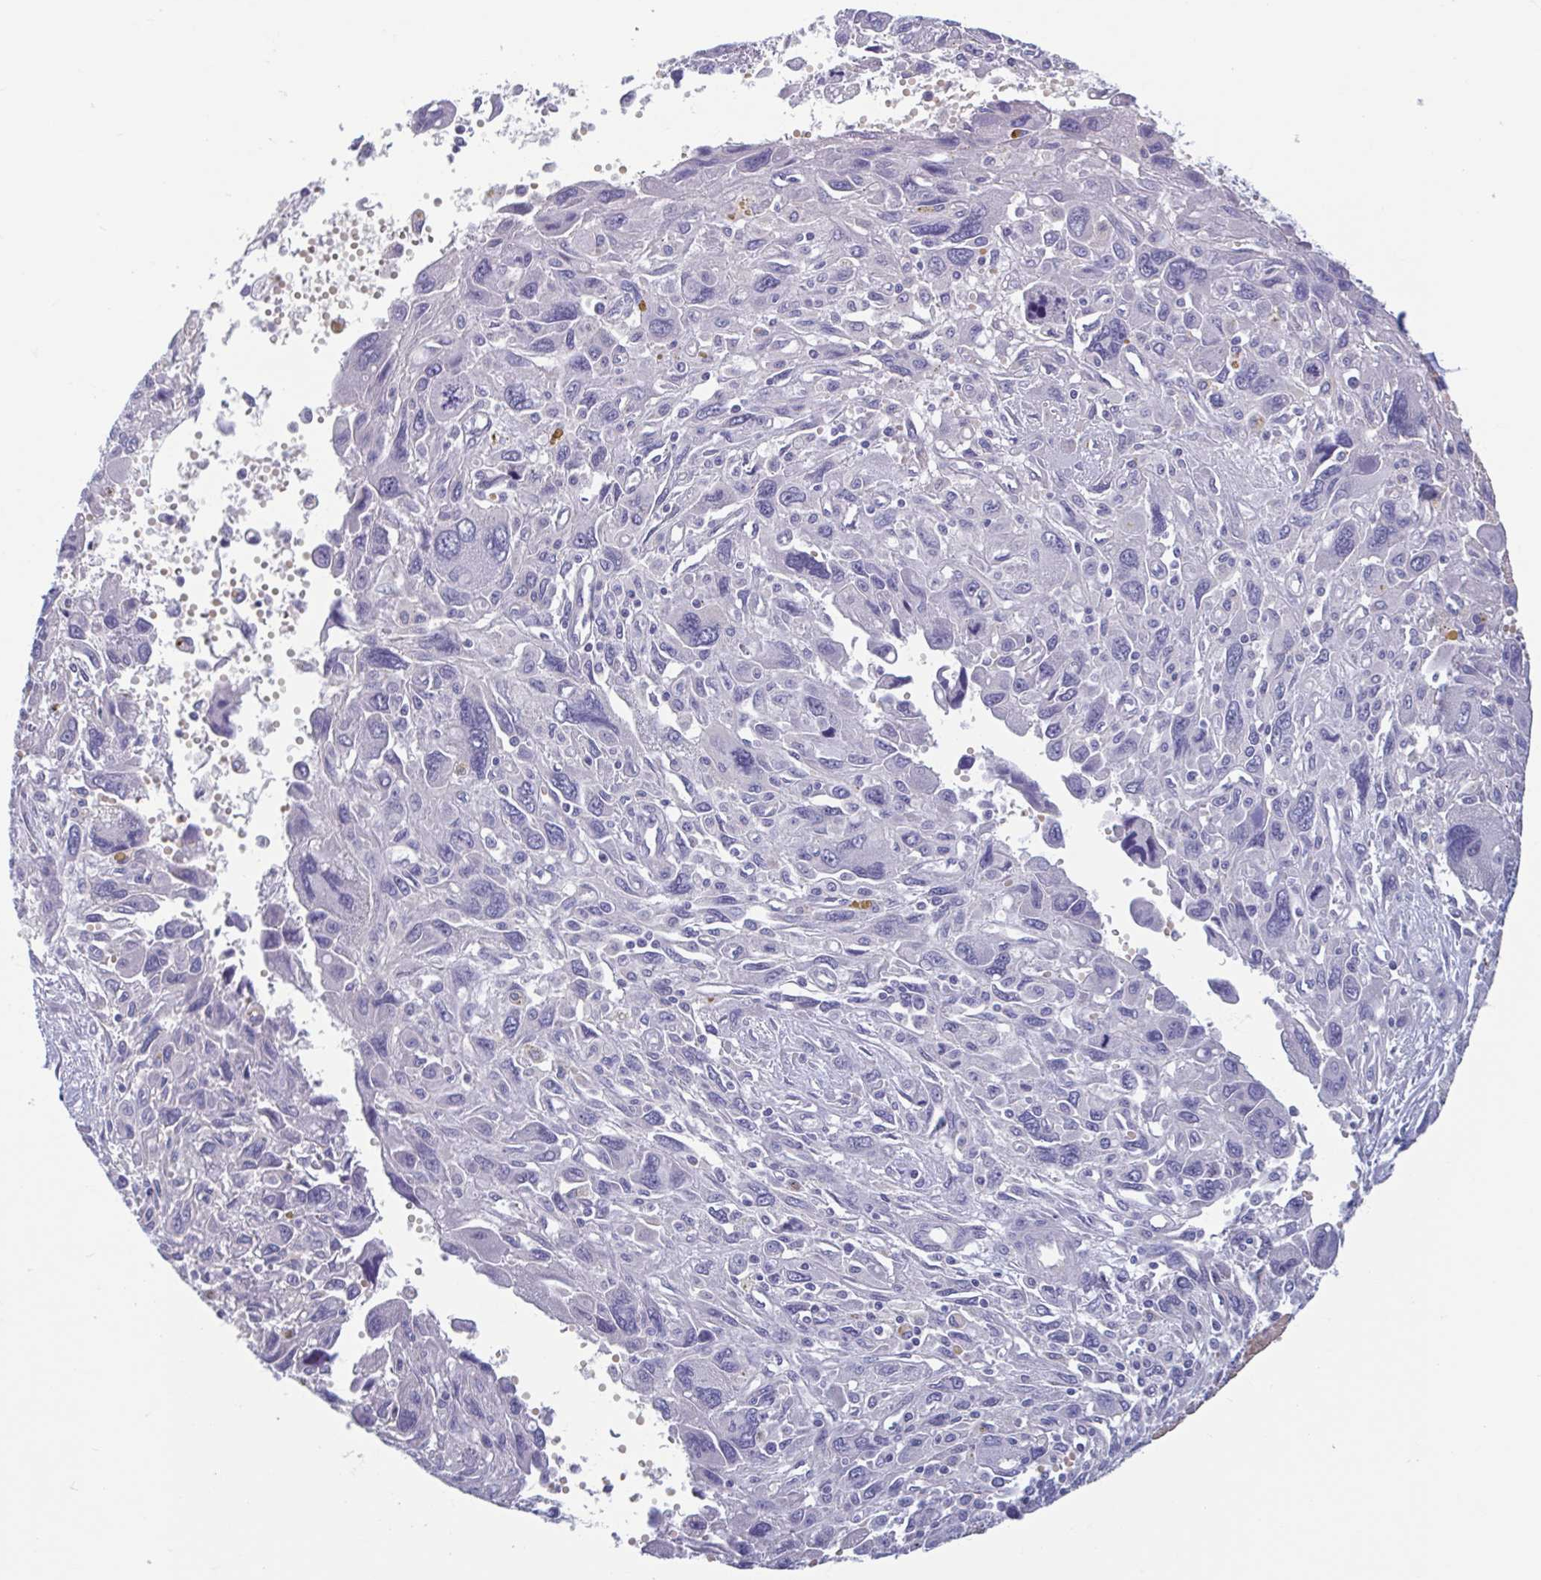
{"staining": {"intensity": "negative", "quantity": "none", "location": "none"}, "tissue": "pancreatic cancer", "cell_type": "Tumor cells", "image_type": "cancer", "snomed": [{"axis": "morphology", "description": "Adenocarcinoma, NOS"}, {"axis": "topography", "description": "Pancreas"}], "caption": "Photomicrograph shows no protein staining in tumor cells of pancreatic adenocarcinoma tissue. The staining is performed using DAB (3,3'-diaminobenzidine) brown chromogen with nuclei counter-stained in using hematoxylin.", "gene": "MORC4", "patient": {"sex": "female", "age": 47}}